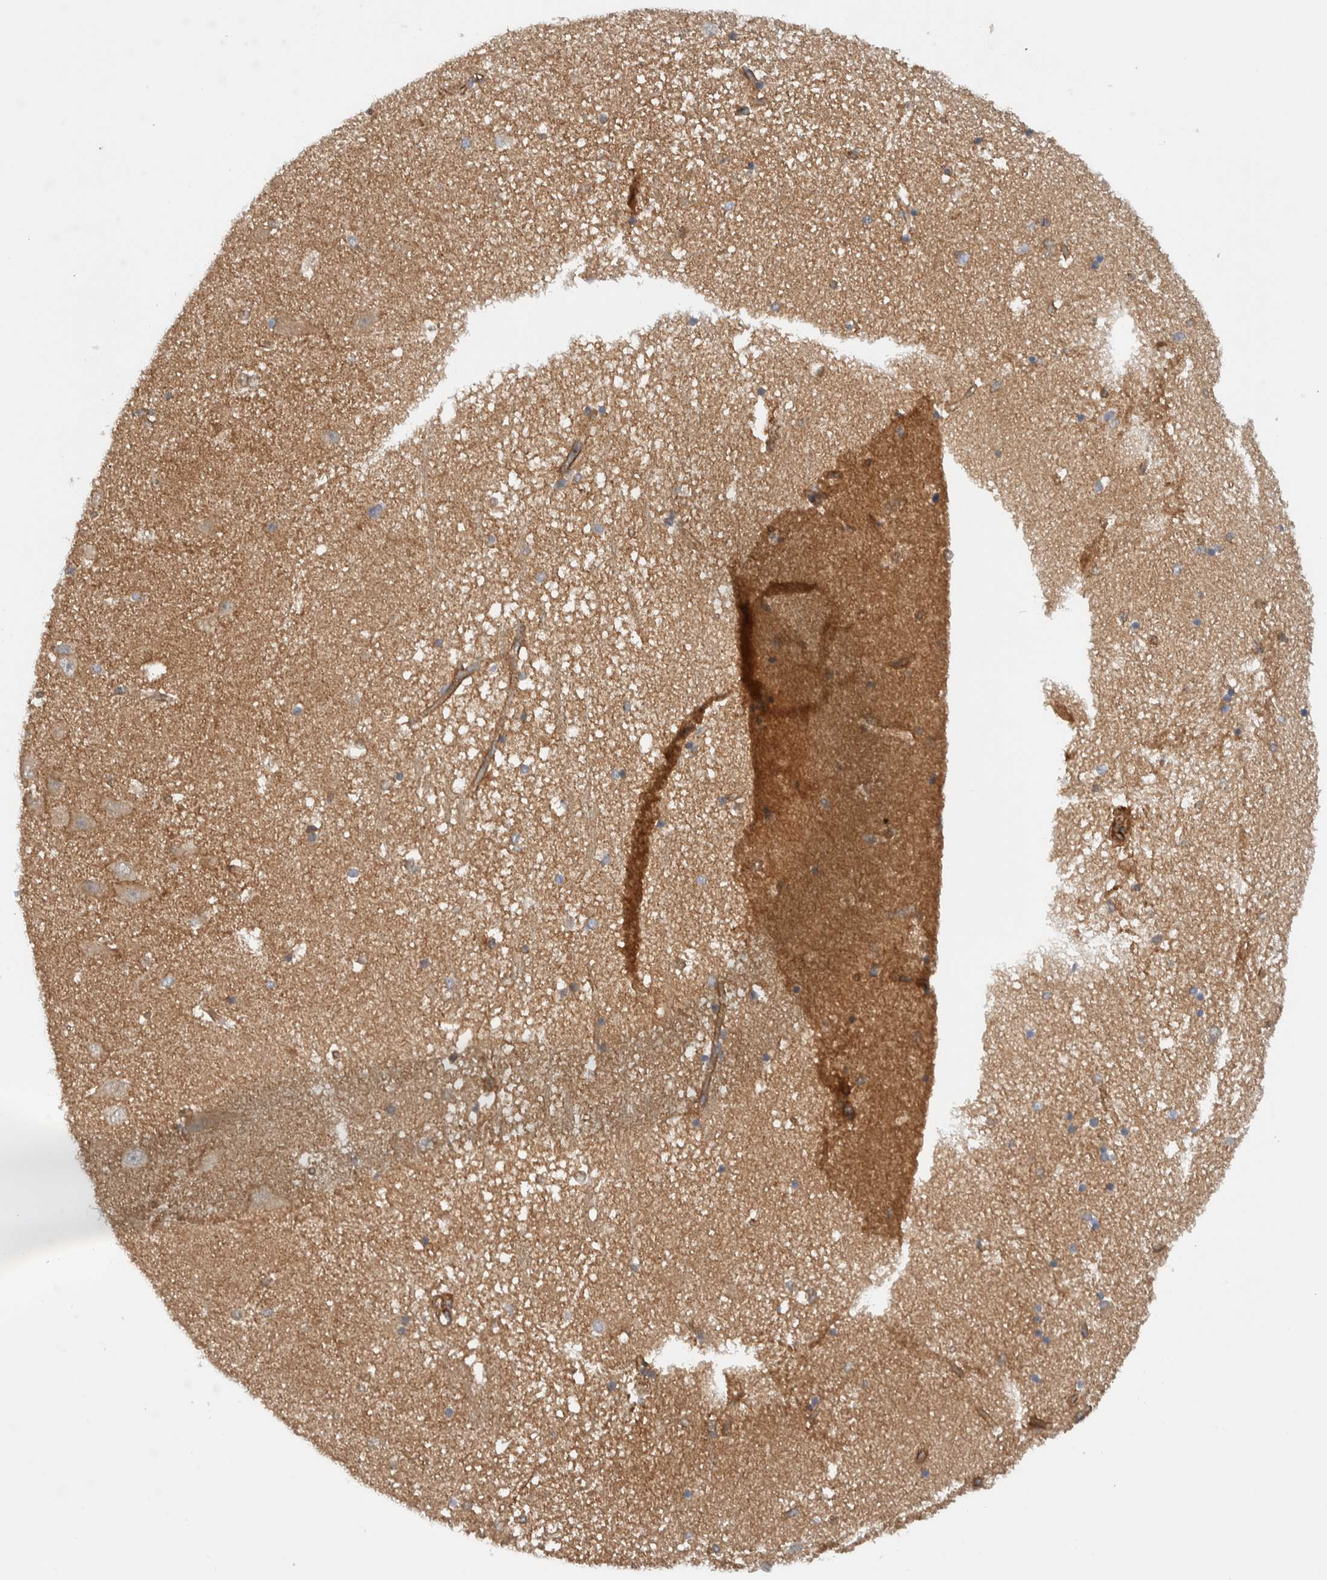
{"staining": {"intensity": "weak", "quantity": ">75%", "location": "cytoplasmic/membranous"}, "tissue": "hippocampus", "cell_type": "Glial cells", "image_type": "normal", "snomed": [{"axis": "morphology", "description": "Normal tissue, NOS"}, {"axis": "topography", "description": "Hippocampus"}], "caption": "A micrograph of human hippocampus stained for a protein shows weak cytoplasmic/membranous brown staining in glial cells.", "gene": "MPRIP", "patient": {"sex": "male", "age": 45}}